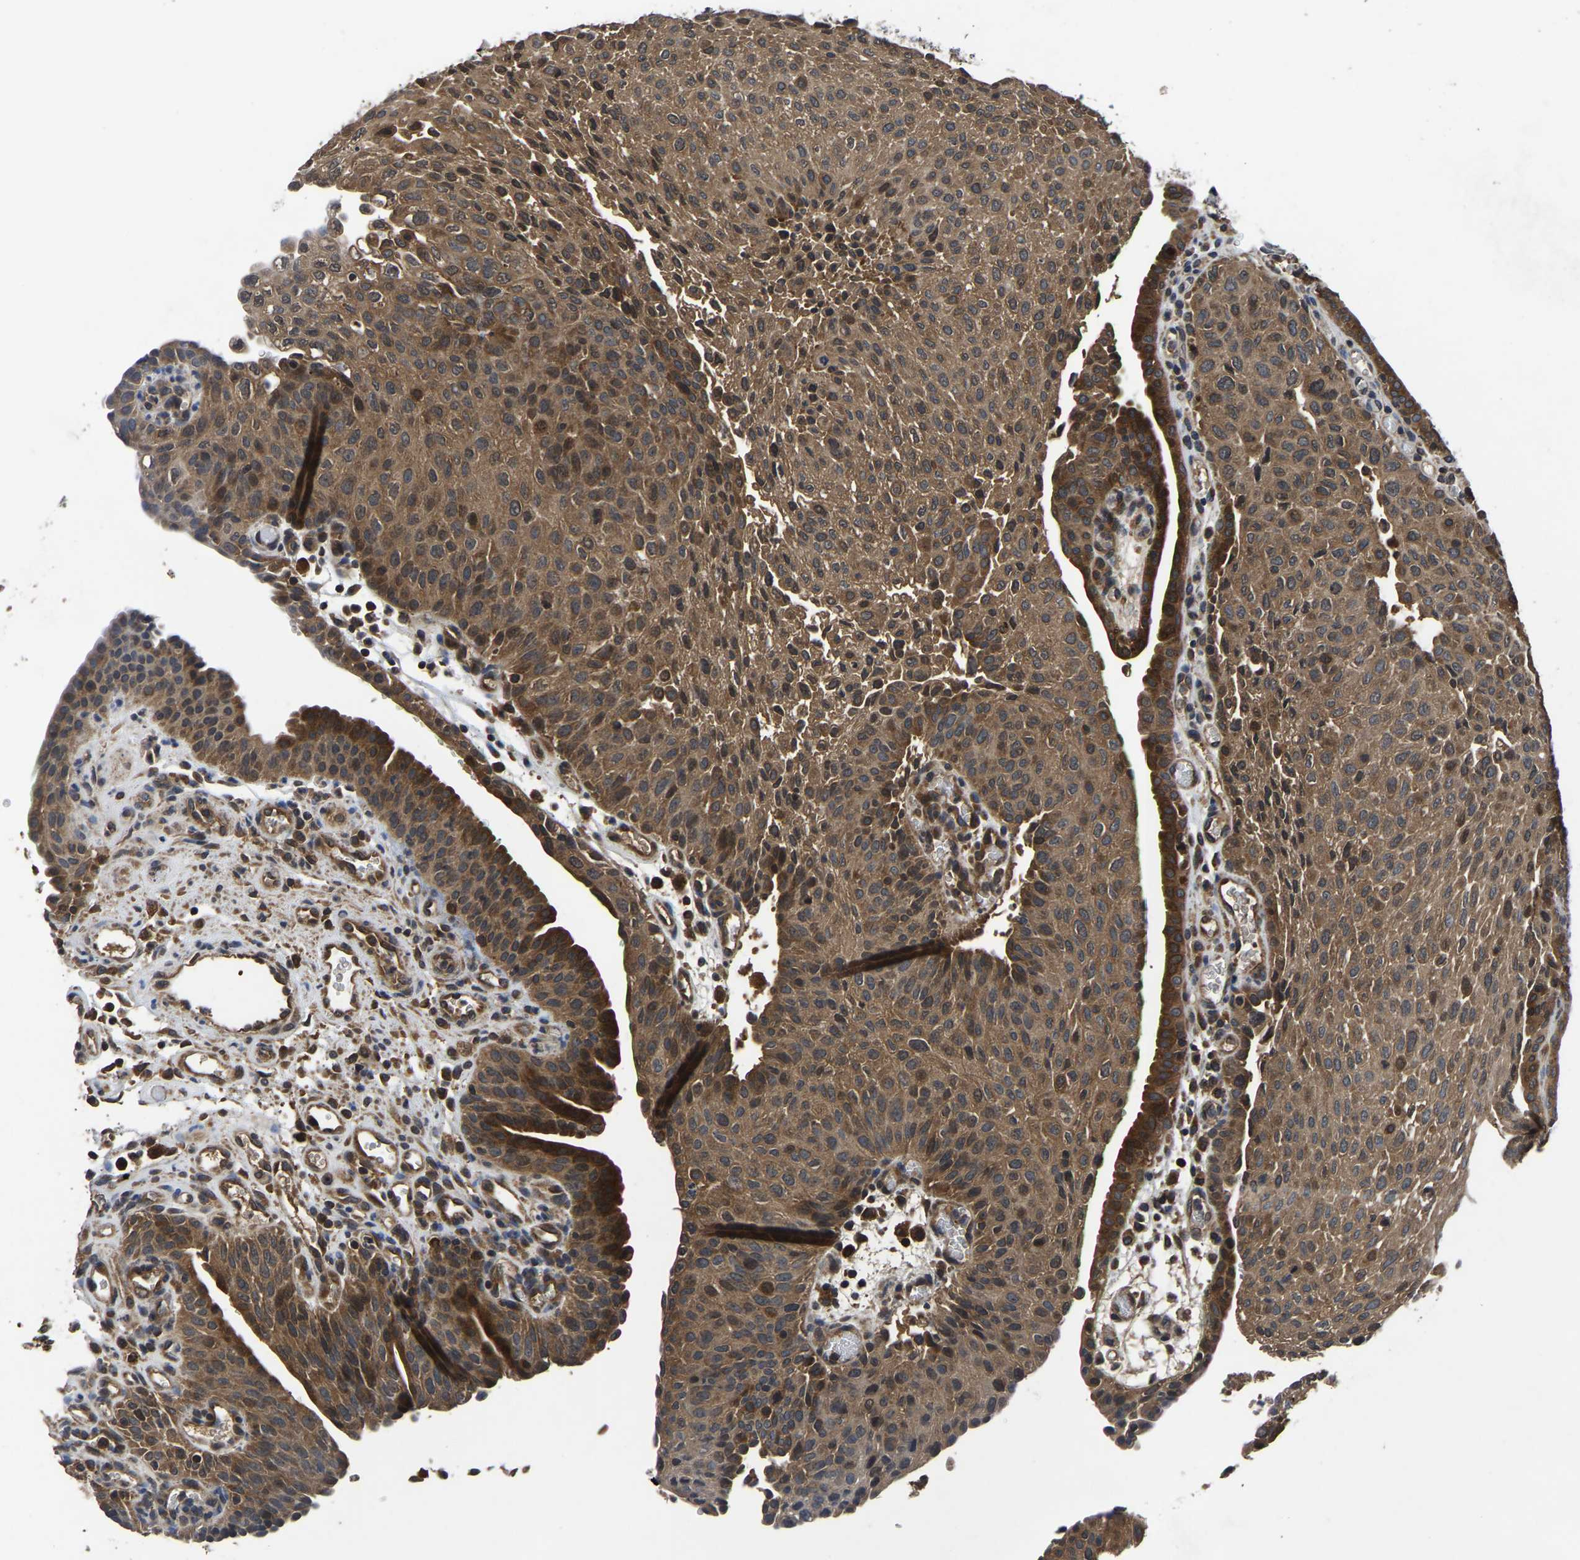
{"staining": {"intensity": "moderate", "quantity": ">75%", "location": "cytoplasmic/membranous"}, "tissue": "urothelial cancer", "cell_type": "Tumor cells", "image_type": "cancer", "snomed": [{"axis": "morphology", "description": "Urothelial carcinoma, Low grade"}, {"axis": "morphology", "description": "Urothelial carcinoma, High grade"}, {"axis": "topography", "description": "Urinary bladder"}], "caption": "Immunohistochemical staining of human urothelial carcinoma (high-grade) reveals medium levels of moderate cytoplasmic/membranous positivity in approximately >75% of tumor cells.", "gene": "CRYZL1", "patient": {"sex": "male", "age": 35}}